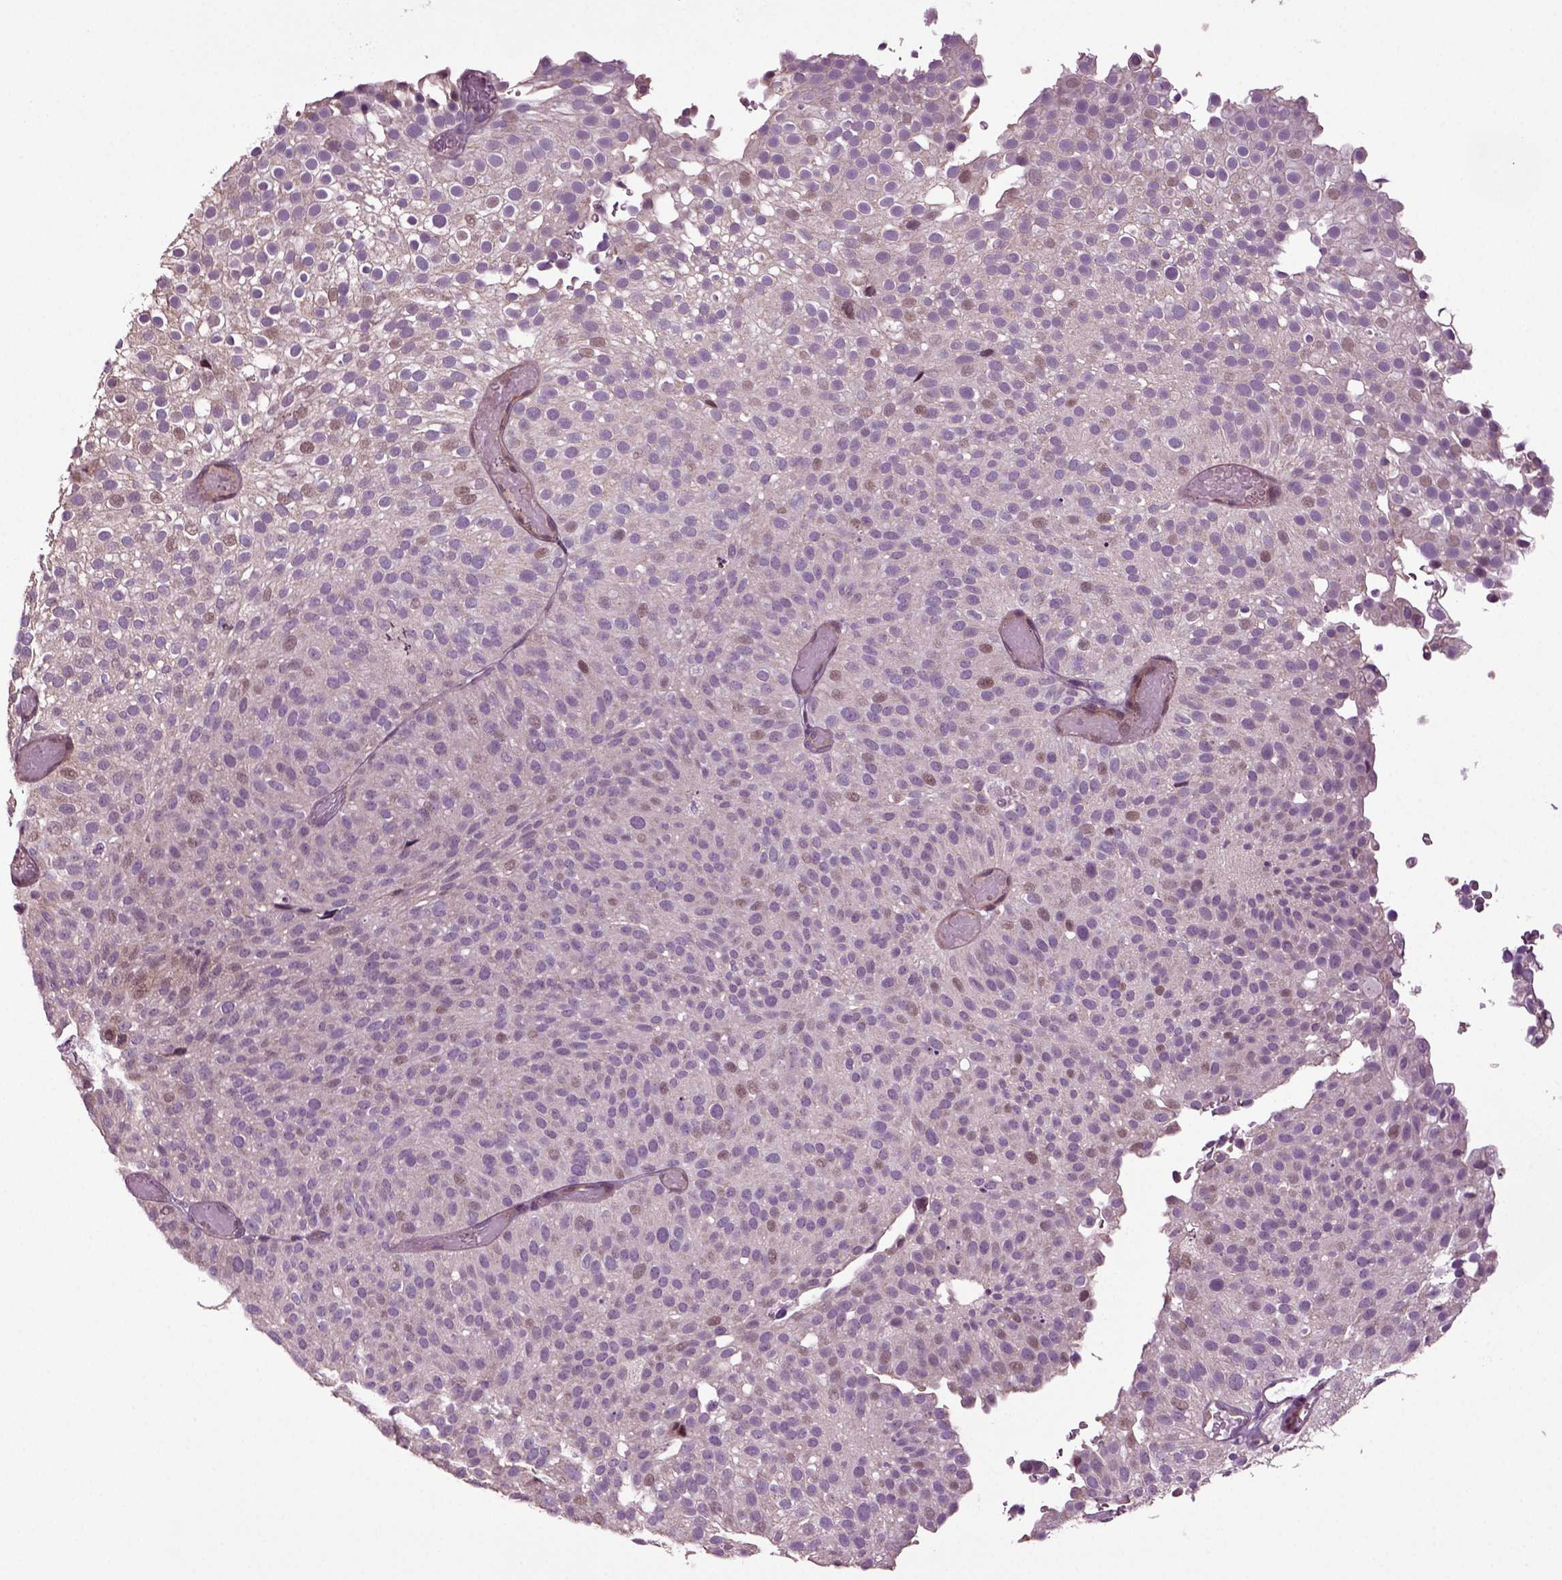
{"staining": {"intensity": "weak", "quantity": "<25%", "location": "nuclear"}, "tissue": "urothelial cancer", "cell_type": "Tumor cells", "image_type": "cancer", "snomed": [{"axis": "morphology", "description": "Urothelial carcinoma, Low grade"}, {"axis": "topography", "description": "Urinary bladder"}], "caption": "A micrograph of human urothelial carcinoma (low-grade) is negative for staining in tumor cells. (Brightfield microscopy of DAB immunohistochemistry (IHC) at high magnification).", "gene": "HAGHL", "patient": {"sex": "male", "age": 78}}